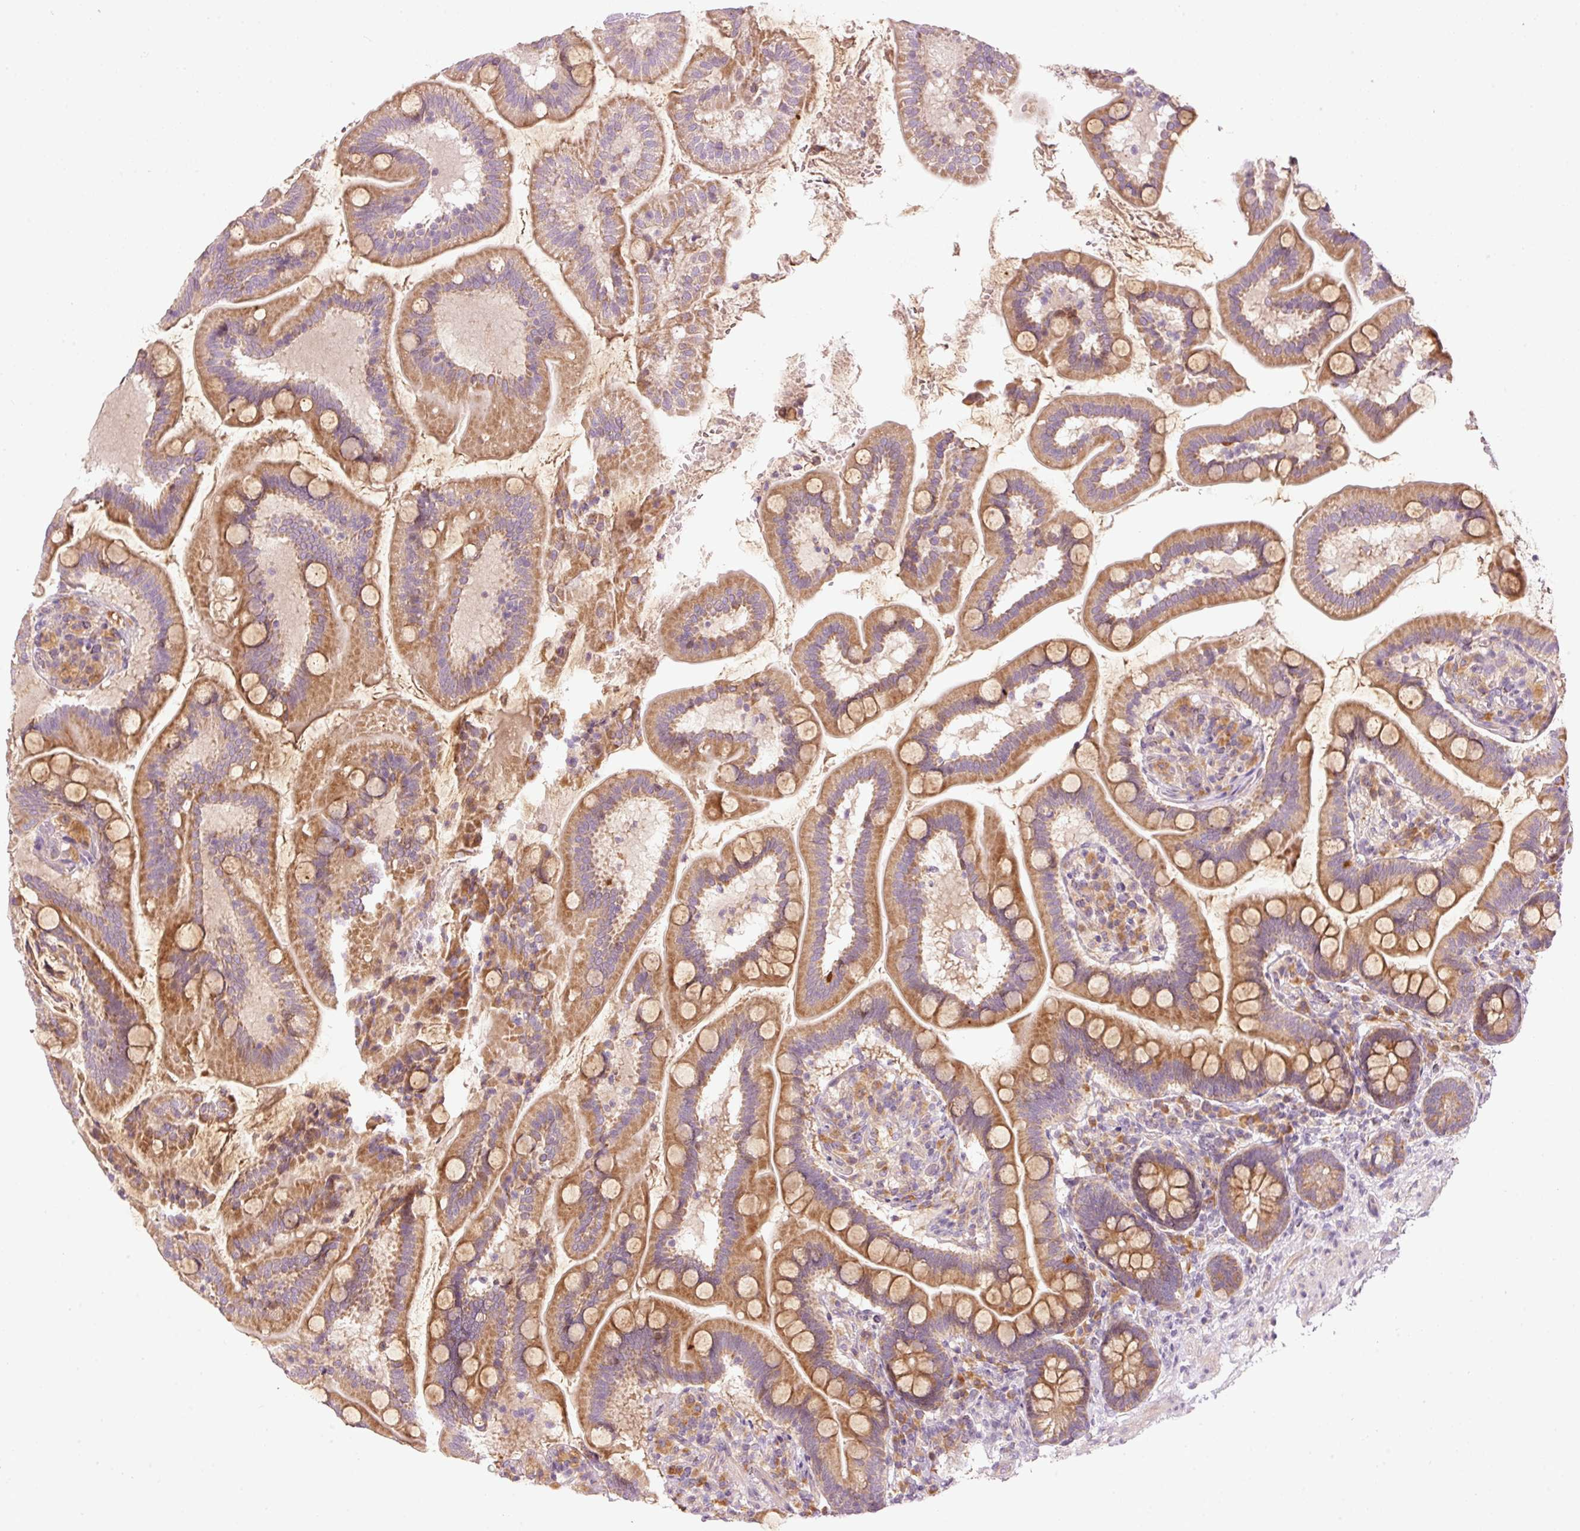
{"staining": {"intensity": "moderate", "quantity": ">75%", "location": "cytoplasmic/membranous"}, "tissue": "small intestine", "cell_type": "Glandular cells", "image_type": "normal", "snomed": [{"axis": "morphology", "description": "Normal tissue, NOS"}, {"axis": "topography", "description": "Small intestine"}], "caption": "Protein staining reveals moderate cytoplasmic/membranous staining in about >75% of glandular cells in normal small intestine.", "gene": "MAP10", "patient": {"sex": "female", "age": 64}}